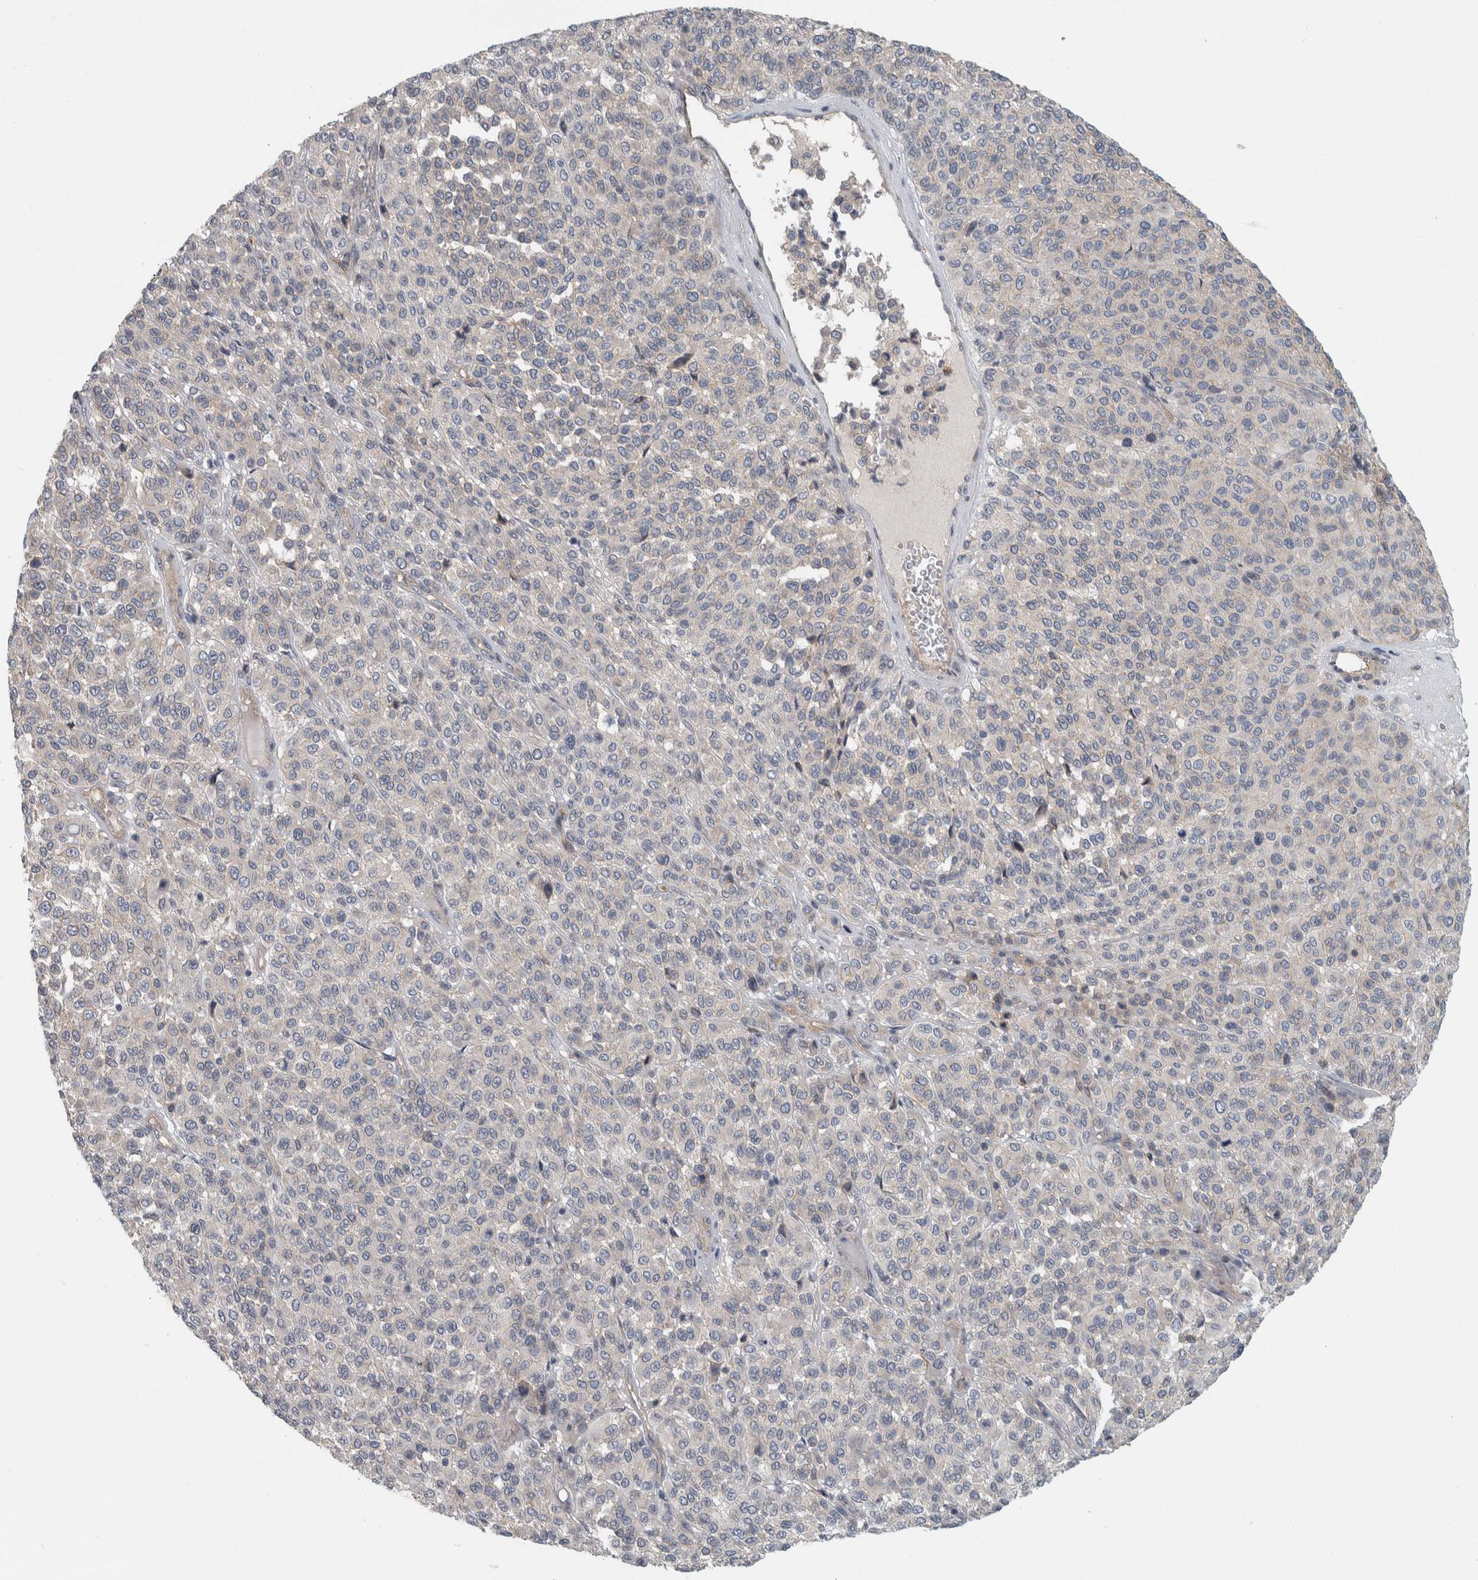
{"staining": {"intensity": "negative", "quantity": "none", "location": "none"}, "tissue": "melanoma", "cell_type": "Tumor cells", "image_type": "cancer", "snomed": [{"axis": "morphology", "description": "Malignant melanoma, Metastatic site"}, {"axis": "topography", "description": "Pancreas"}], "caption": "Human malignant melanoma (metastatic site) stained for a protein using IHC shows no positivity in tumor cells.", "gene": "KCNJ3", "patient": {"sex": "female", "age": 30}}